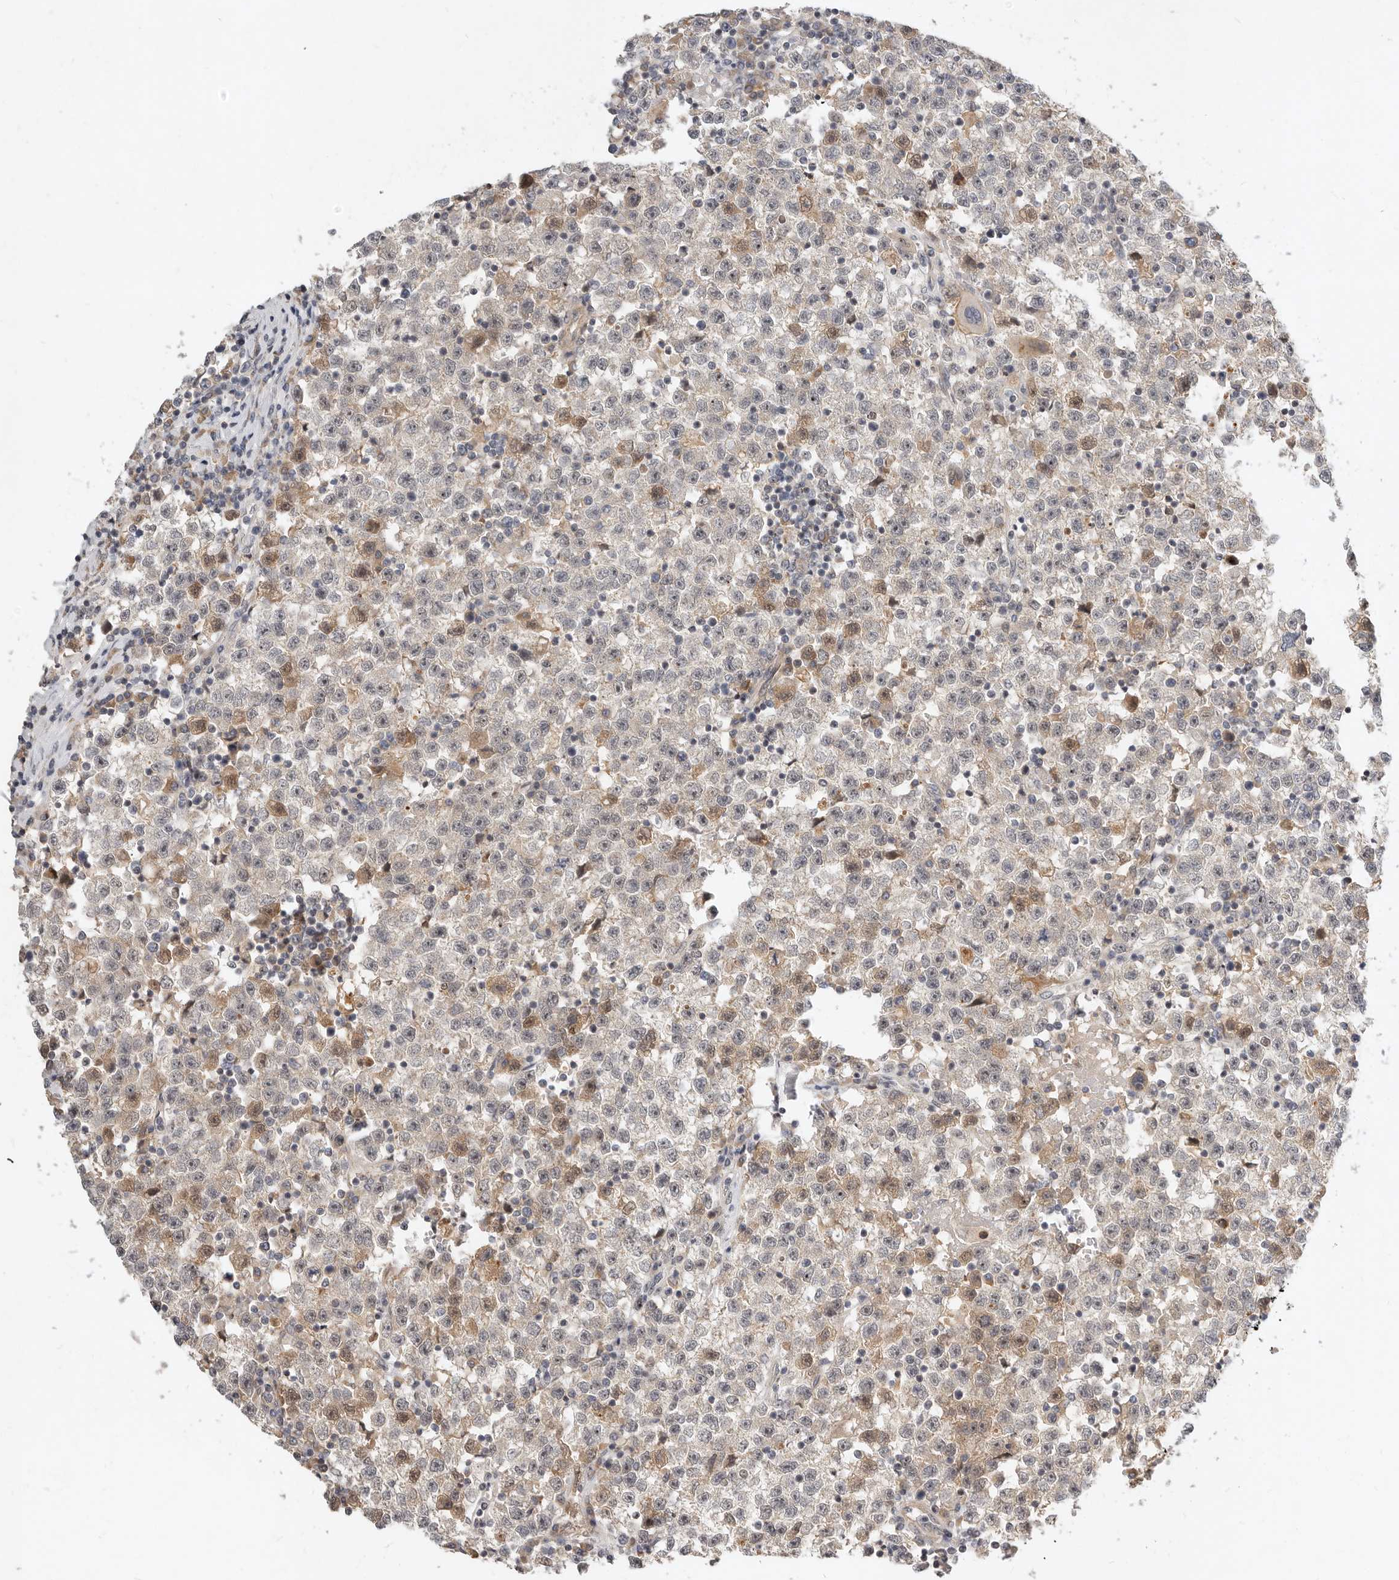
{"staining": {"intensity": "weak", "quantity": "<25%", "location": "cytoplasmic/membranous"}, "tissue": "testis cancer", "cell_type": "Tumor cells", "image_type": "cancer", "snomed": [{"axis": "morphology", "description": "Seminoma, NOS"}, {"axis": "topography", "description": "Testis"}], "caption": "Immunohistochemistry micrograph of human testis seminoma stained for a protein (brown), which exhibits no staining in tumor cells.", "gene": "MICALL2", "patient": {"sex": "male", "age": 22}}